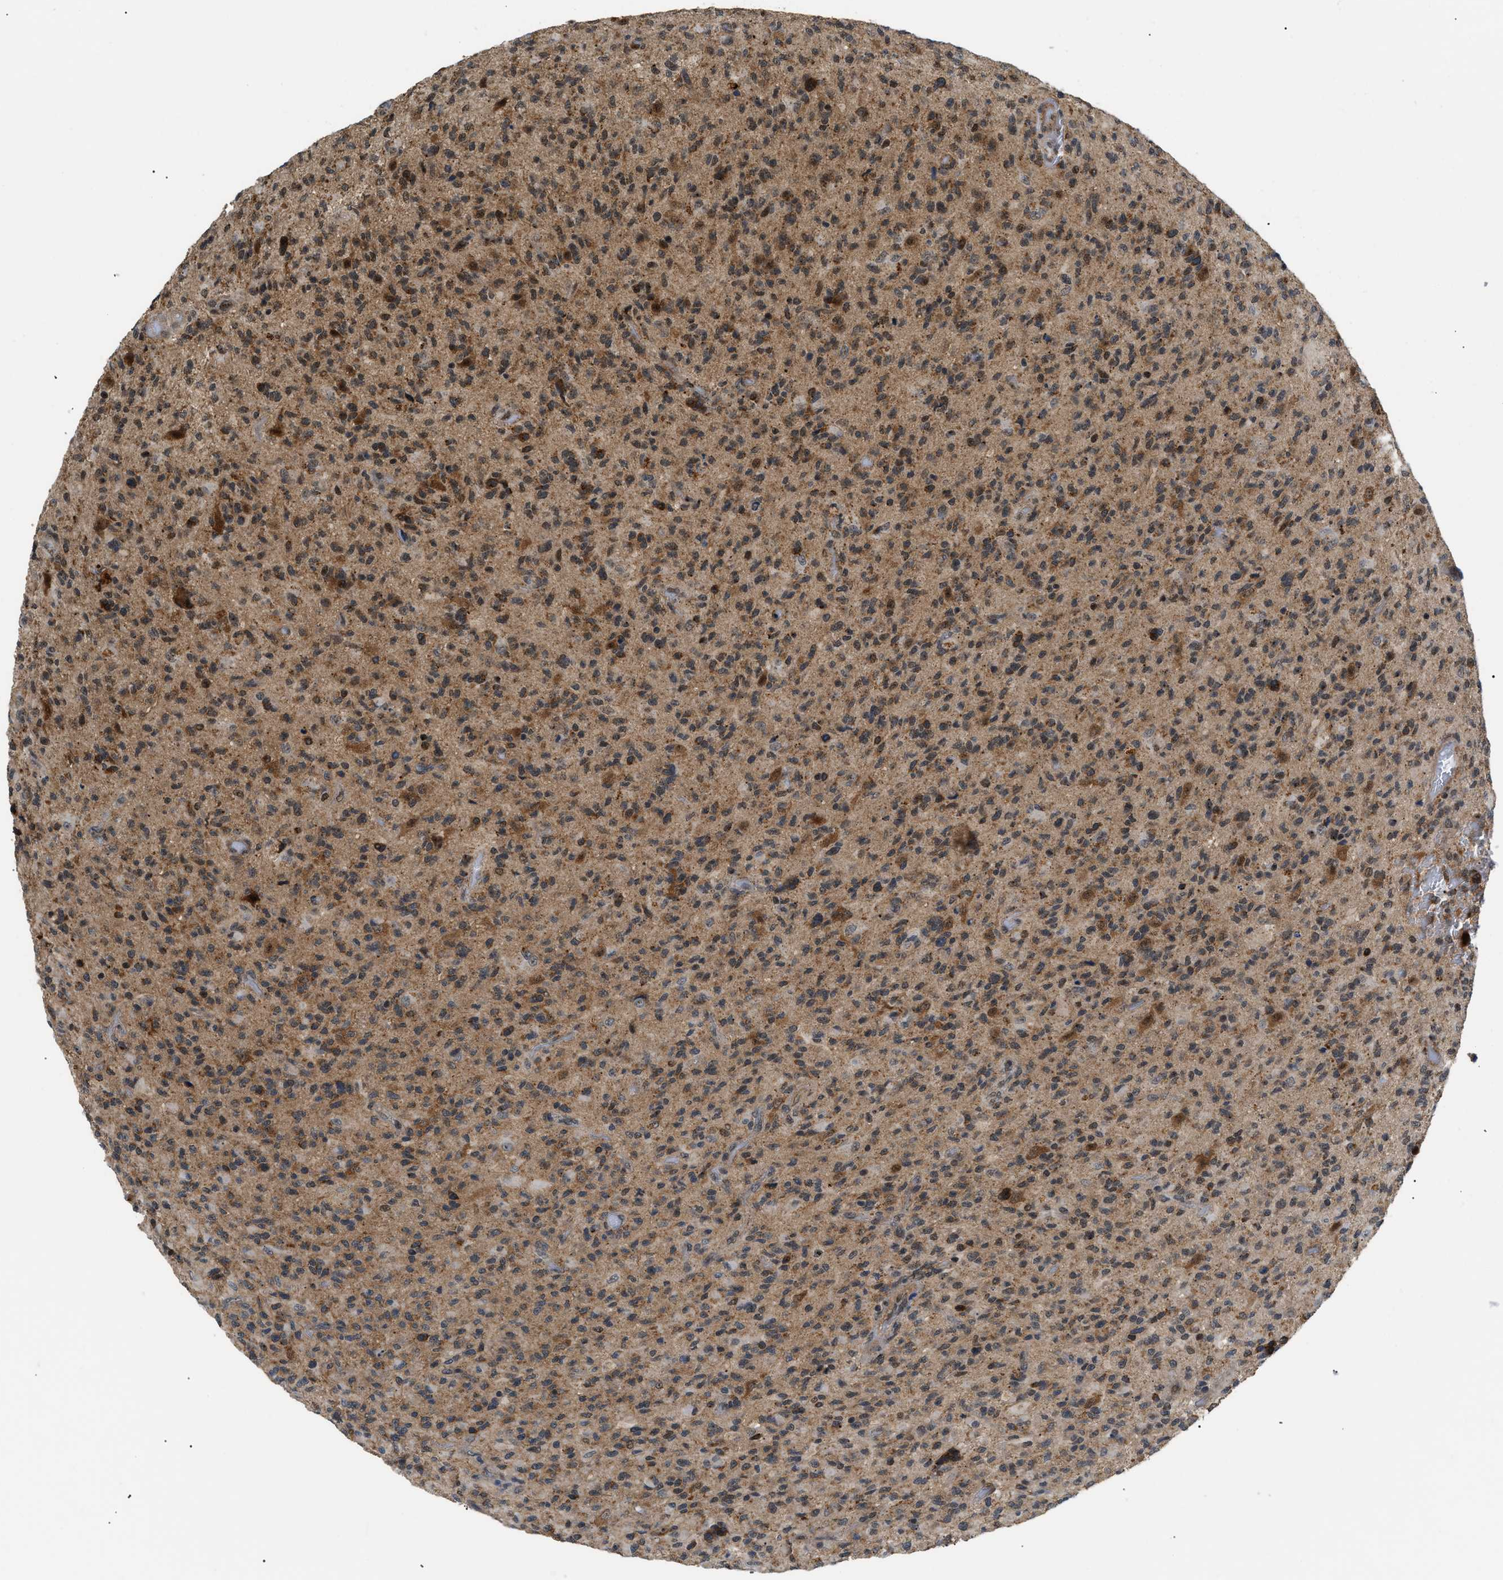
{"staining": {"intensity": "moderate", "quantity": ">75%", "location": "cytoplasmic/membranous"}, "tissue": "glioma", "cell_type": "Tumor cells", "image_type": "cancer", "snomed": [{"axis": "morphology", "description": "Glioma, malignant, High grade"}, {"axis": "topography", "description": "Brain"}], "caption": "Tumor cells demonstrate medium levels of moderate cytoplasmic/membranous expression in about >75% of cells in human glioma.", "gene": "ZBTB11", "patient": {"sex": "male", "age": 71}}